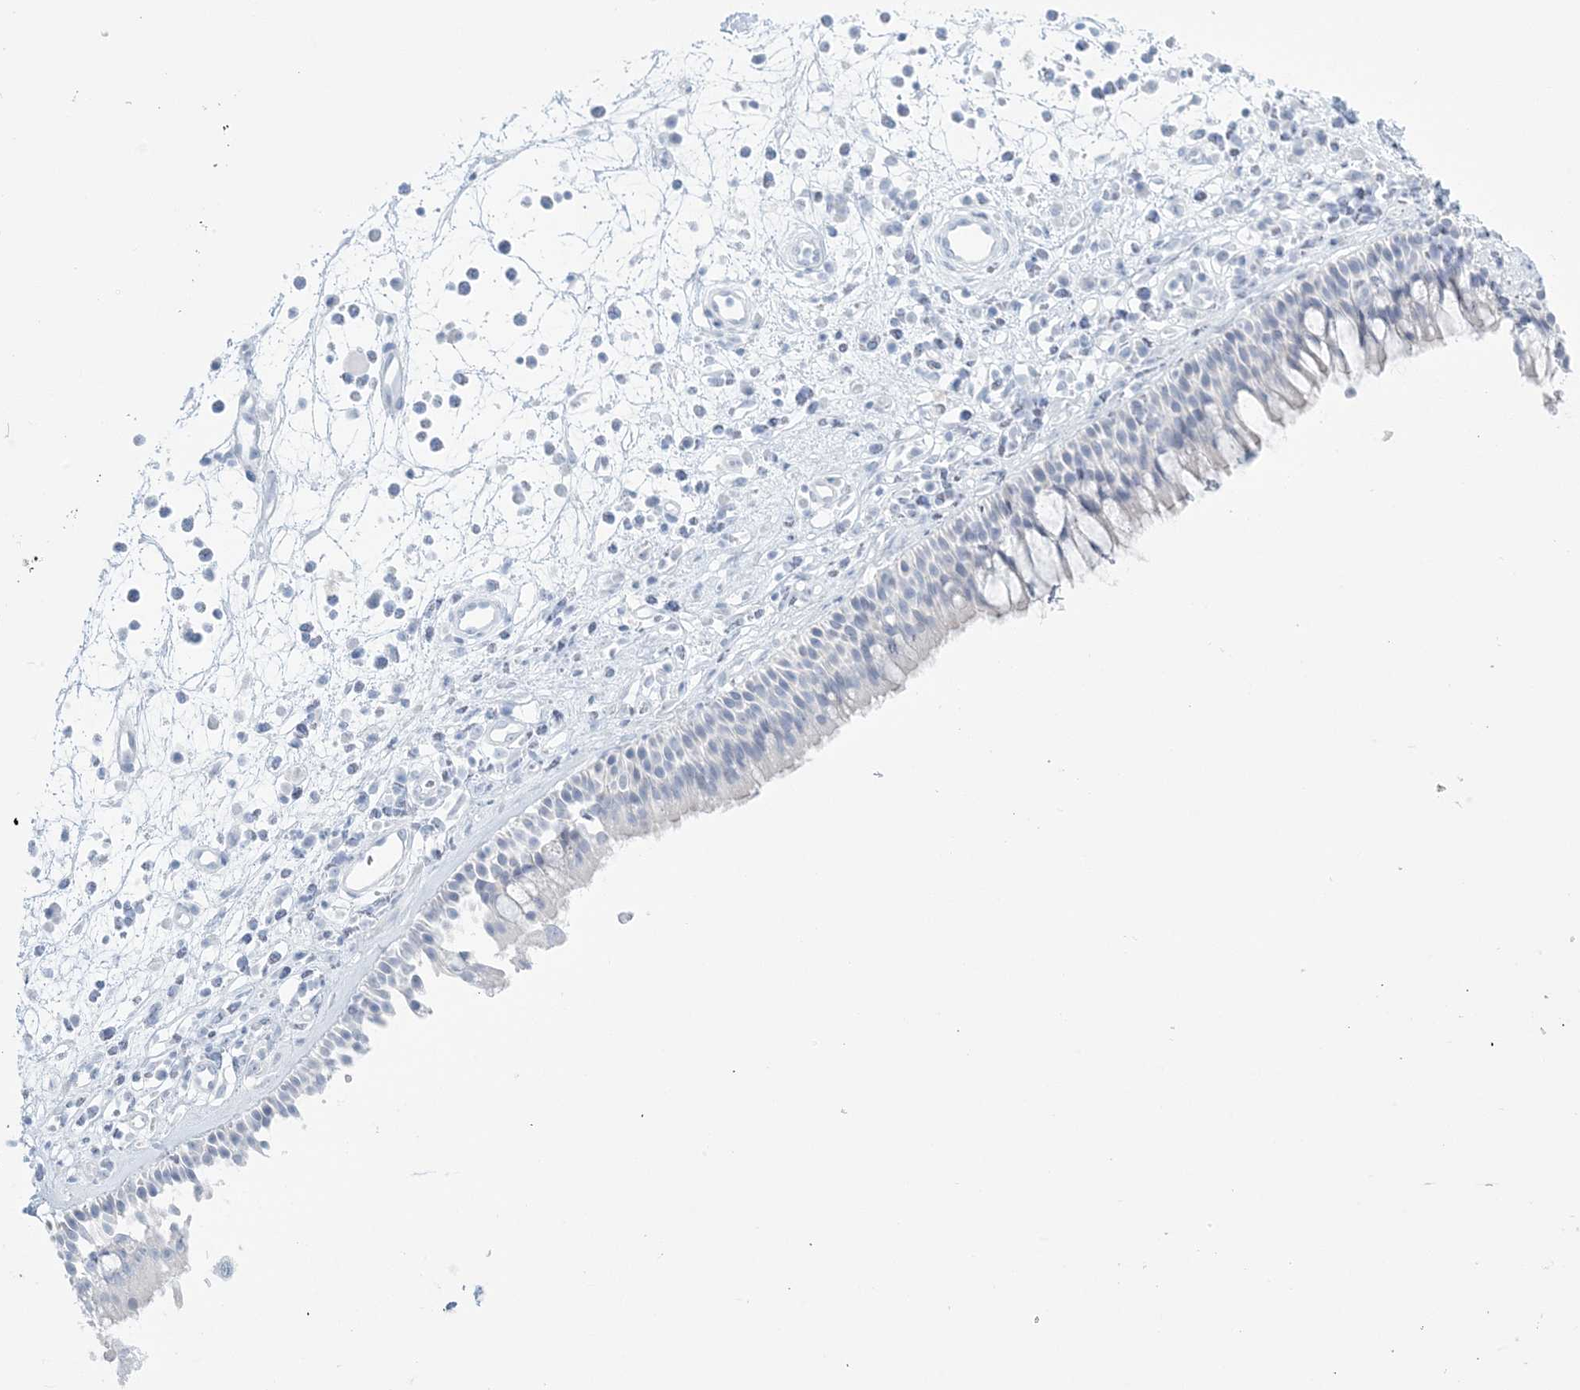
{"staining": {"intensity": "negative", "quantity": "none", "location": "none"}, "tissue": "nasopharynx", "cell_type": "Respiratory epithelial cells", "image_type": "normal", "snomed": [{"axis": "morphology", "description": "Normal tissue, NOS"}, {"axis": "morphology", "description": "Inflammation, NOS"}, {"axis": "morphology", "description": "Malignant melanoma, Metastatic site"}, {"axis": "topography", "description": "Nasopharynx"}], "caption": "Normal nasopharynx was stained to show a protein in brown. There is no significant positivity in respiratory epithelial cells. The staining is performed using DAB (3,3'-diaminobenzidine) brown chromogen with nuclei counter-stained in using hematoxylin.", "gene": "AGXT", "patient": {"sex": "male", "age": 70}}